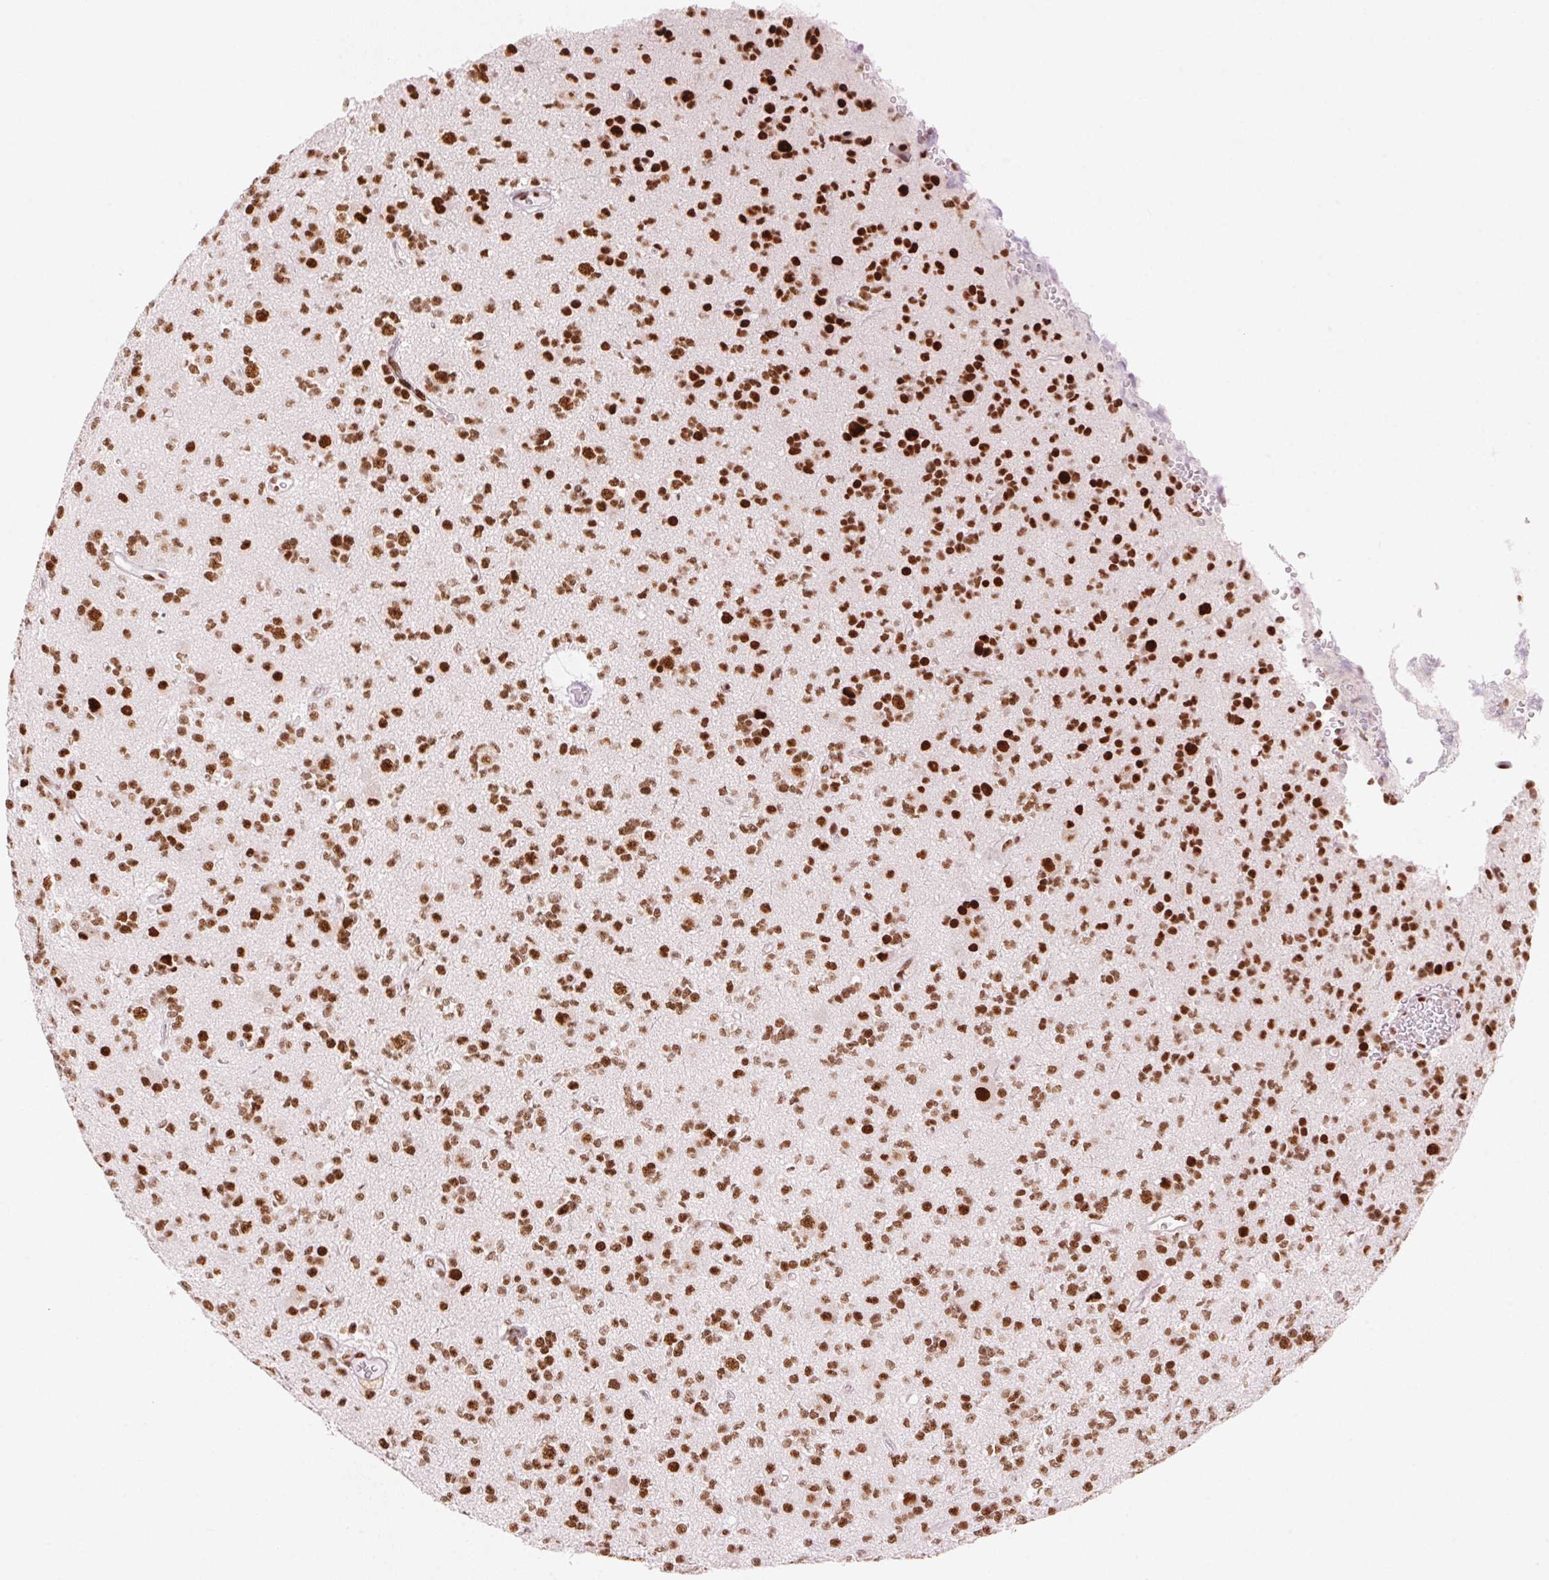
{"staining": {"intensity": "strong", "quantity": ">75%", "location": "nuclear"}, "tissue": "glioma", "cell_type": "Tumor cells", "image_type": "cancer", "snomed": [{"axis": "morphology", "description": "Glioma, malignant, High grade"}, {"axis": "topography", "description": "Brain"}], "caption": "Malignant high-grade glioma tissue reveals strong nuclear positivity in approximately >75% of tumor cells, visualized by immunohistochemistry.", "gene": "NXF1", "patient": {"sex": "male", "age": 36}}